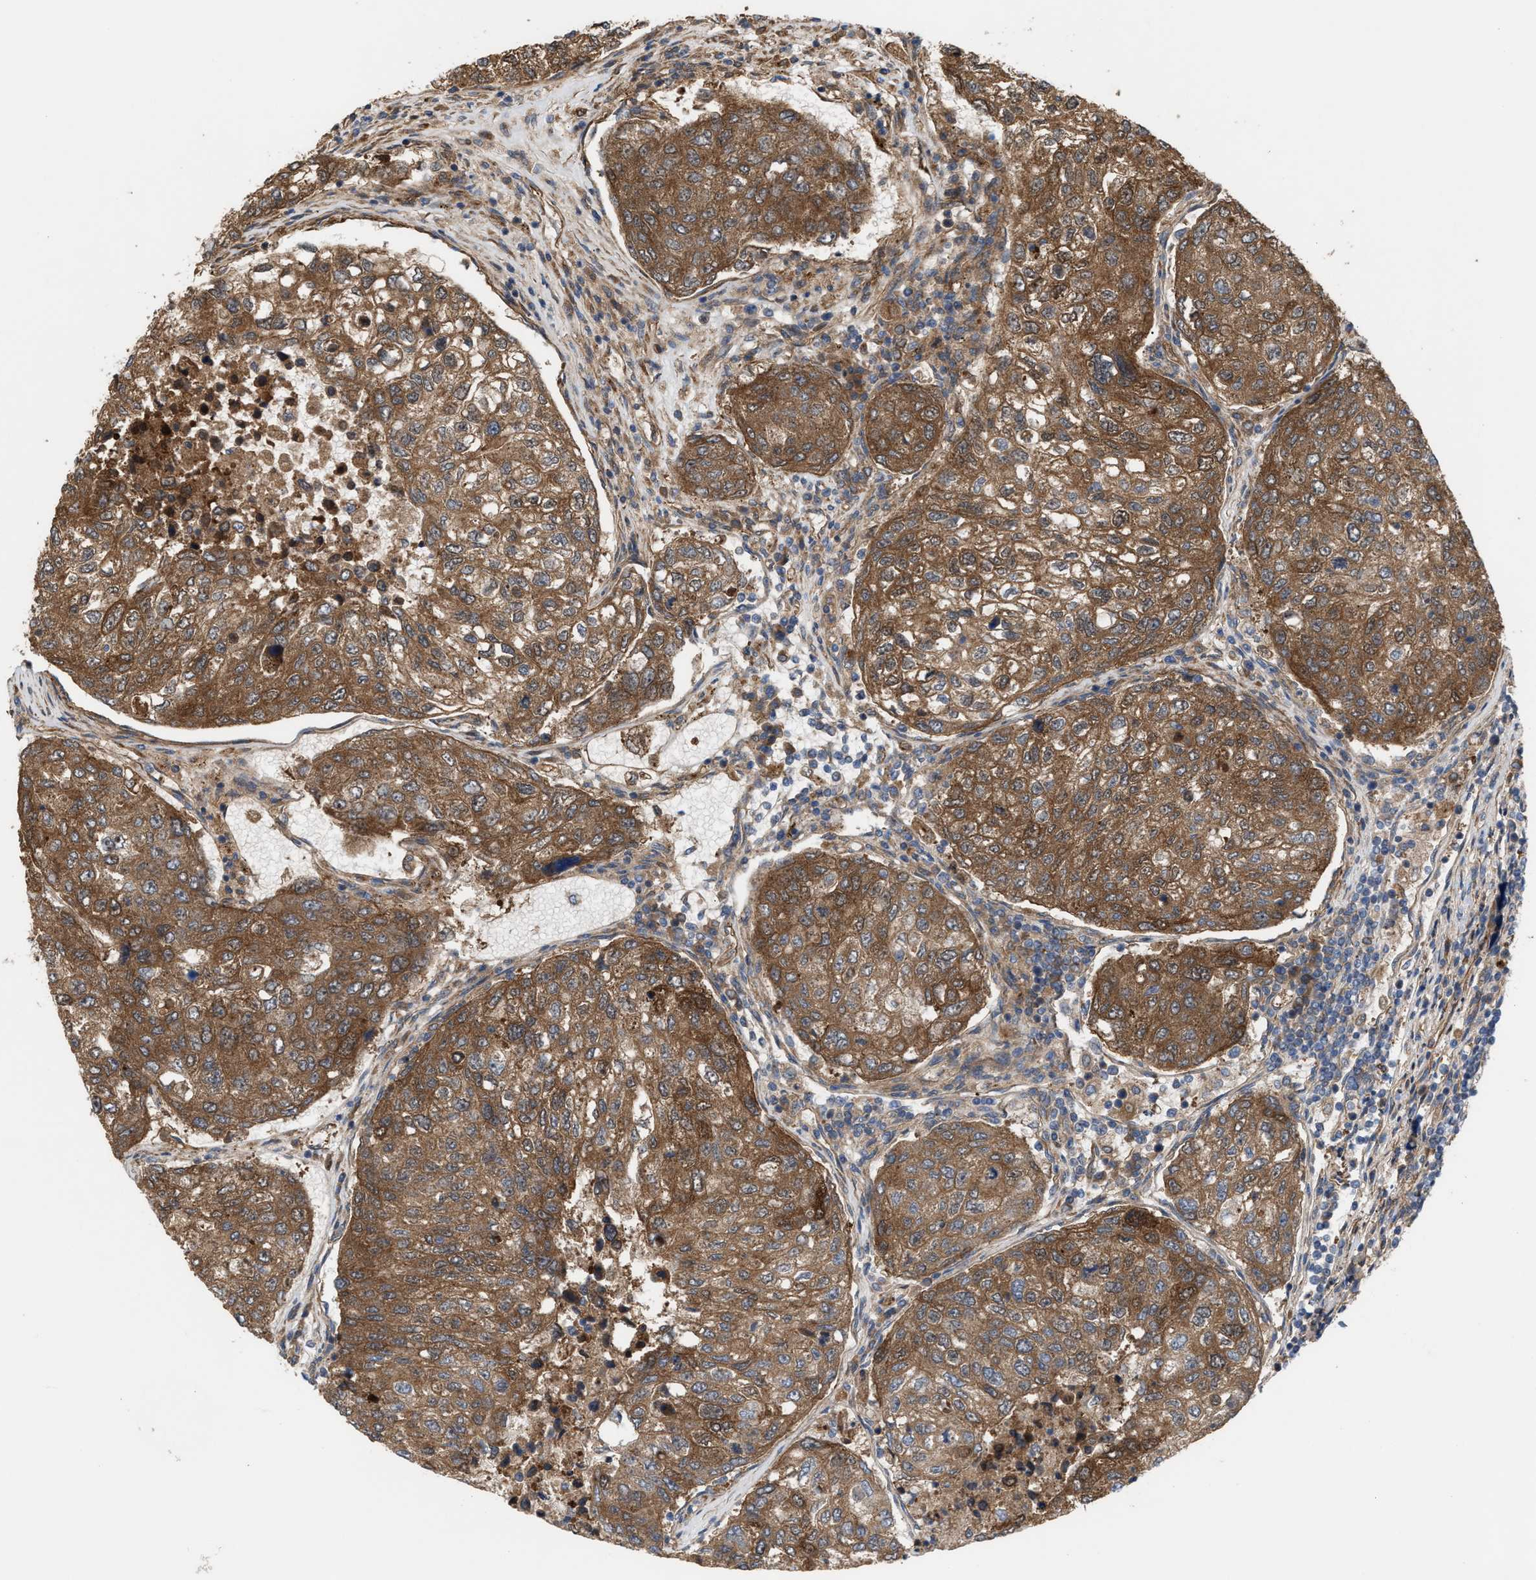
{"staining": {"intensity": "moderate", "quantity": ">75%", "location": "cytoplasmic/membranous"}, "tissue": "urothelial cancer", "cell_type": "Tumor cells", "image_type": "cancer", "snomed": [{"axis": "morphology", "description": "Urothelial carcinoma, High grade"}, {"axis": "topography", "description": "Lymph node"}, {"axis": "topography", "description": "Urinary bladder"}], "caption": "This image reveals IHC staining of human urothelial cancer, with medium moderate cytoplasmic/membranous positivity in approximately >75% of tumor cells.", "gene": "EPS15L1", "patient": {"sex": "male", "age": 51}}